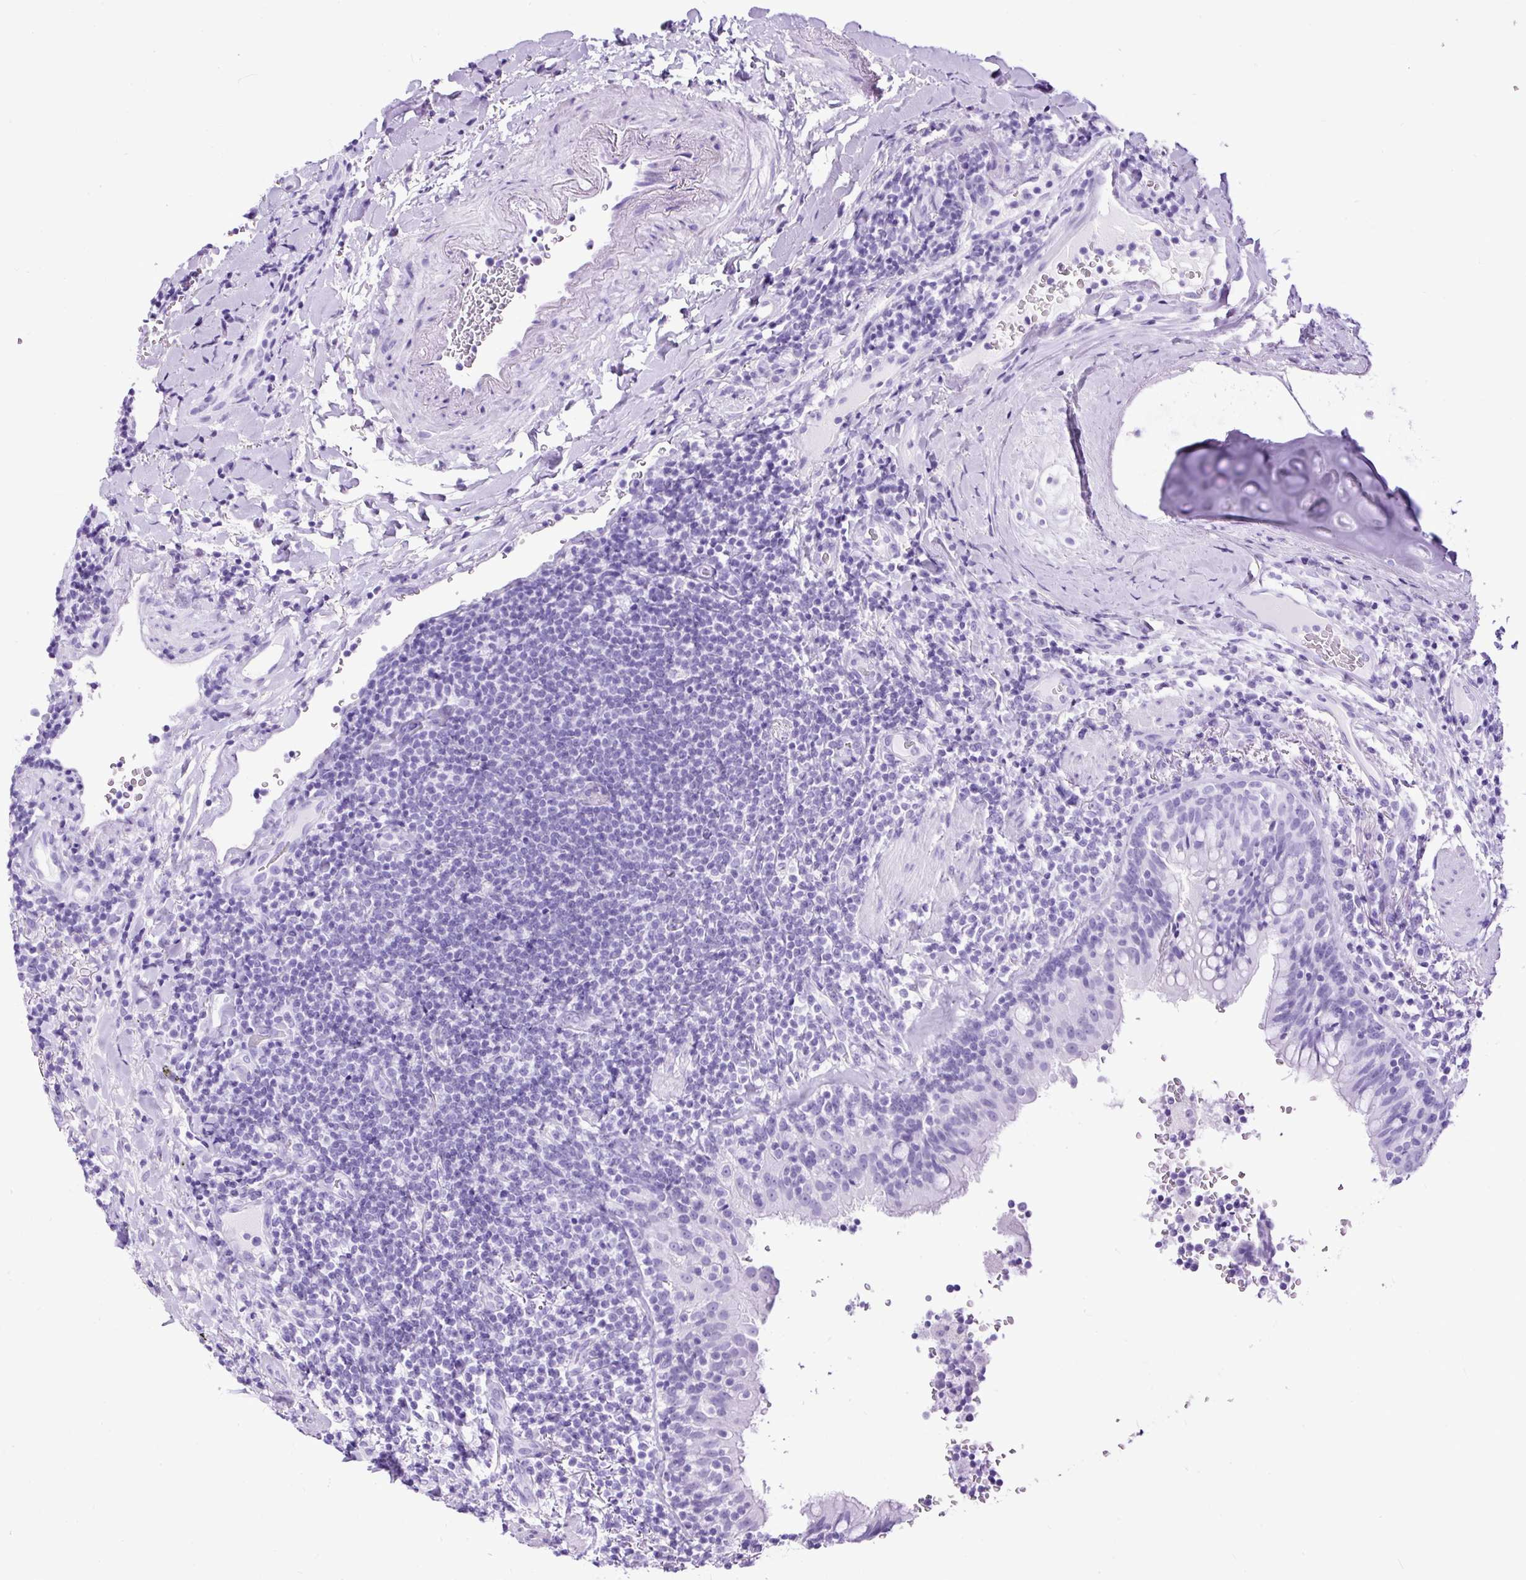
{"staining": {"intensity": "negative", "quantity": "none", "location": "none"}, "tissue": "lymphoma", "cell_type": "Tumor cells", "image_type": "cancer", "snomed": [{"axis": "morphology", "description": "Malignant lymphoma, non-Hodgkin's type, Low grade"}, {"axis": "topography", "description": "Lung"}], "caption": "Human lymphoma stained for a protein using immunohistochemistry displays no expression in tumor cells.", "gene": "CEL", "patient": {"sex": "female", "age": 71}}